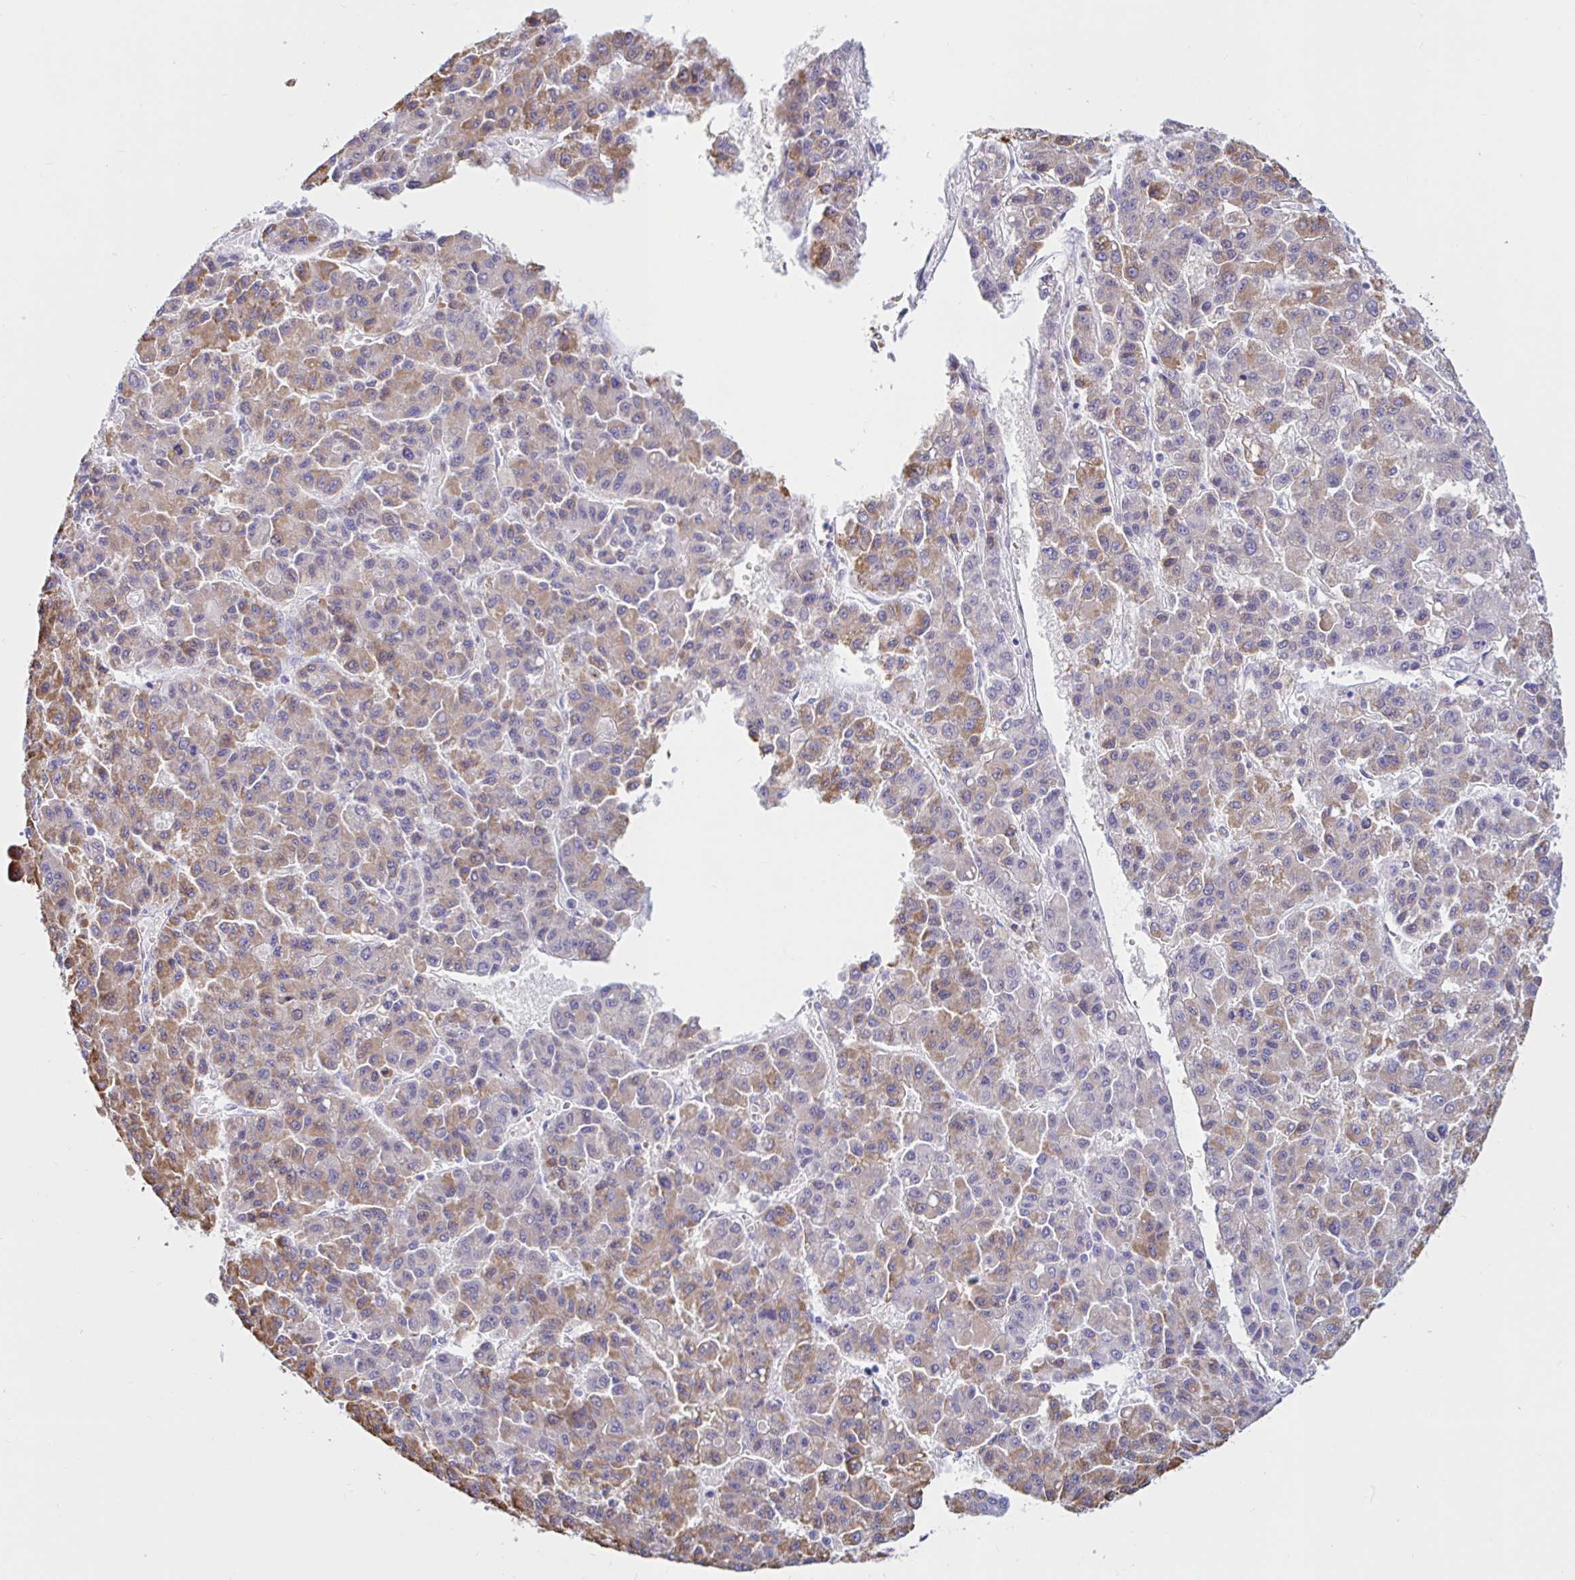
{"staining": {"intensity": "moderate", "quantity": "25%-75%", "location": "cytoplasmic/membranous"}, "tissue": "liver cancer", "cell_type": "Tumor cells", "image_type": "cancer", "snomed": [{"axis": "morphology", "description": "Carcinoma, Hepatocellular, NOS"}, {"axis": "topography", "description": "Liver"}], "caption": "Human liver cancer (hepatocellular carcinoma) stained with a brown dye displays moderate cytoplasmic/membranous positive staining in approximately 25%-75% of tumor cells.", "gene": "NBPF3", "patient": {"sex": "male", "age": 70}}